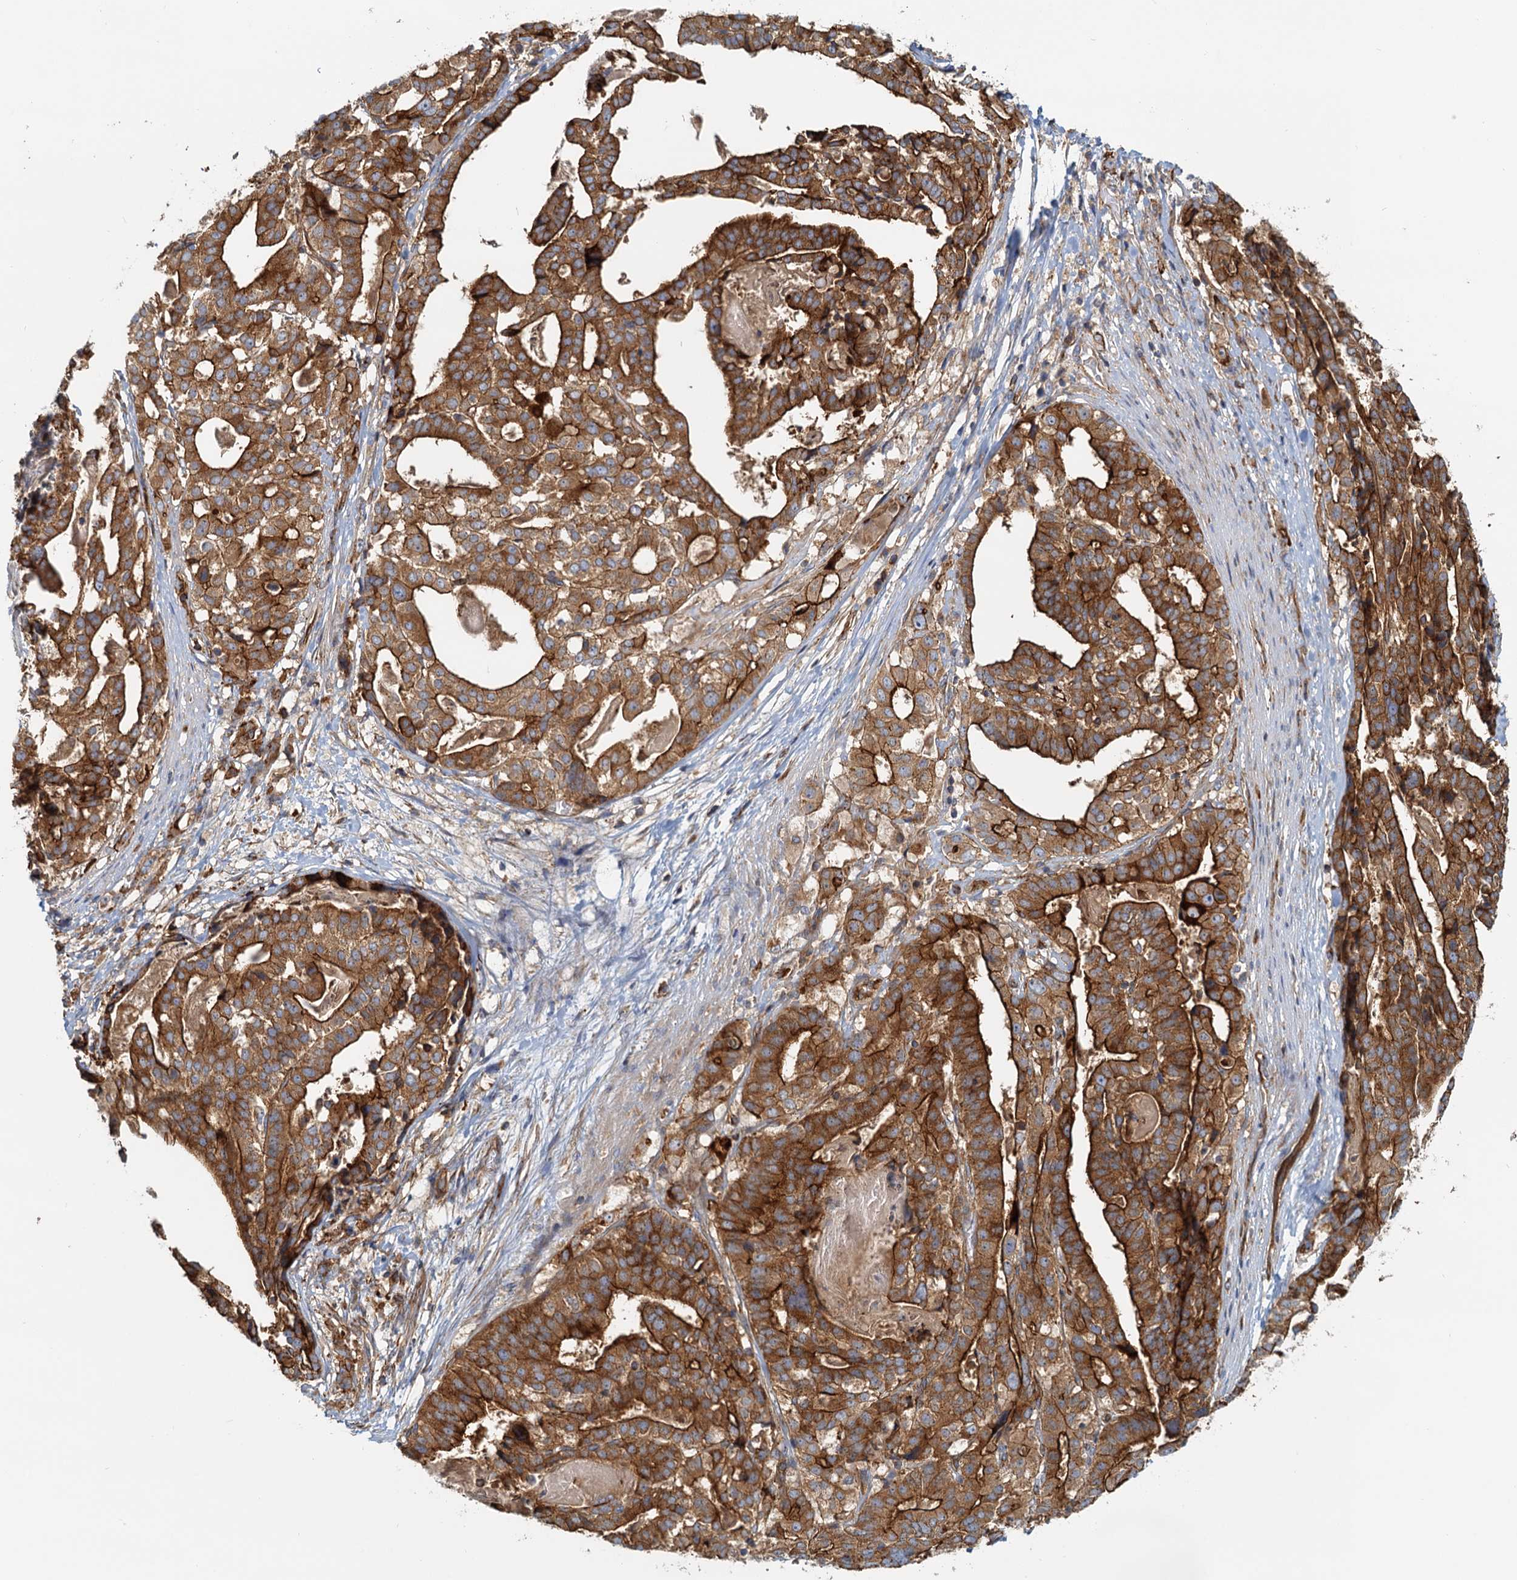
{"staining": {"intensity": "strong", "quantity": ">75%", "location": "cytoplasmic/membranous"}, "tissue": "stomach cancer", "cell_type": "Tumor cells", "image_type": "cancer", "snomed": [{"axis": "morphology", "description": "Adenocarcinoma, NOS"}, {"axis": "topography", "description": "Stomach"}], "caption": "Stomach adenocarcinoma stained for a protein demonstrates strong cytoplasmic/membranous positivity in tumor cells.", "gene": "NIPAL3", "patient": {"sex": "male", "age": 48}}